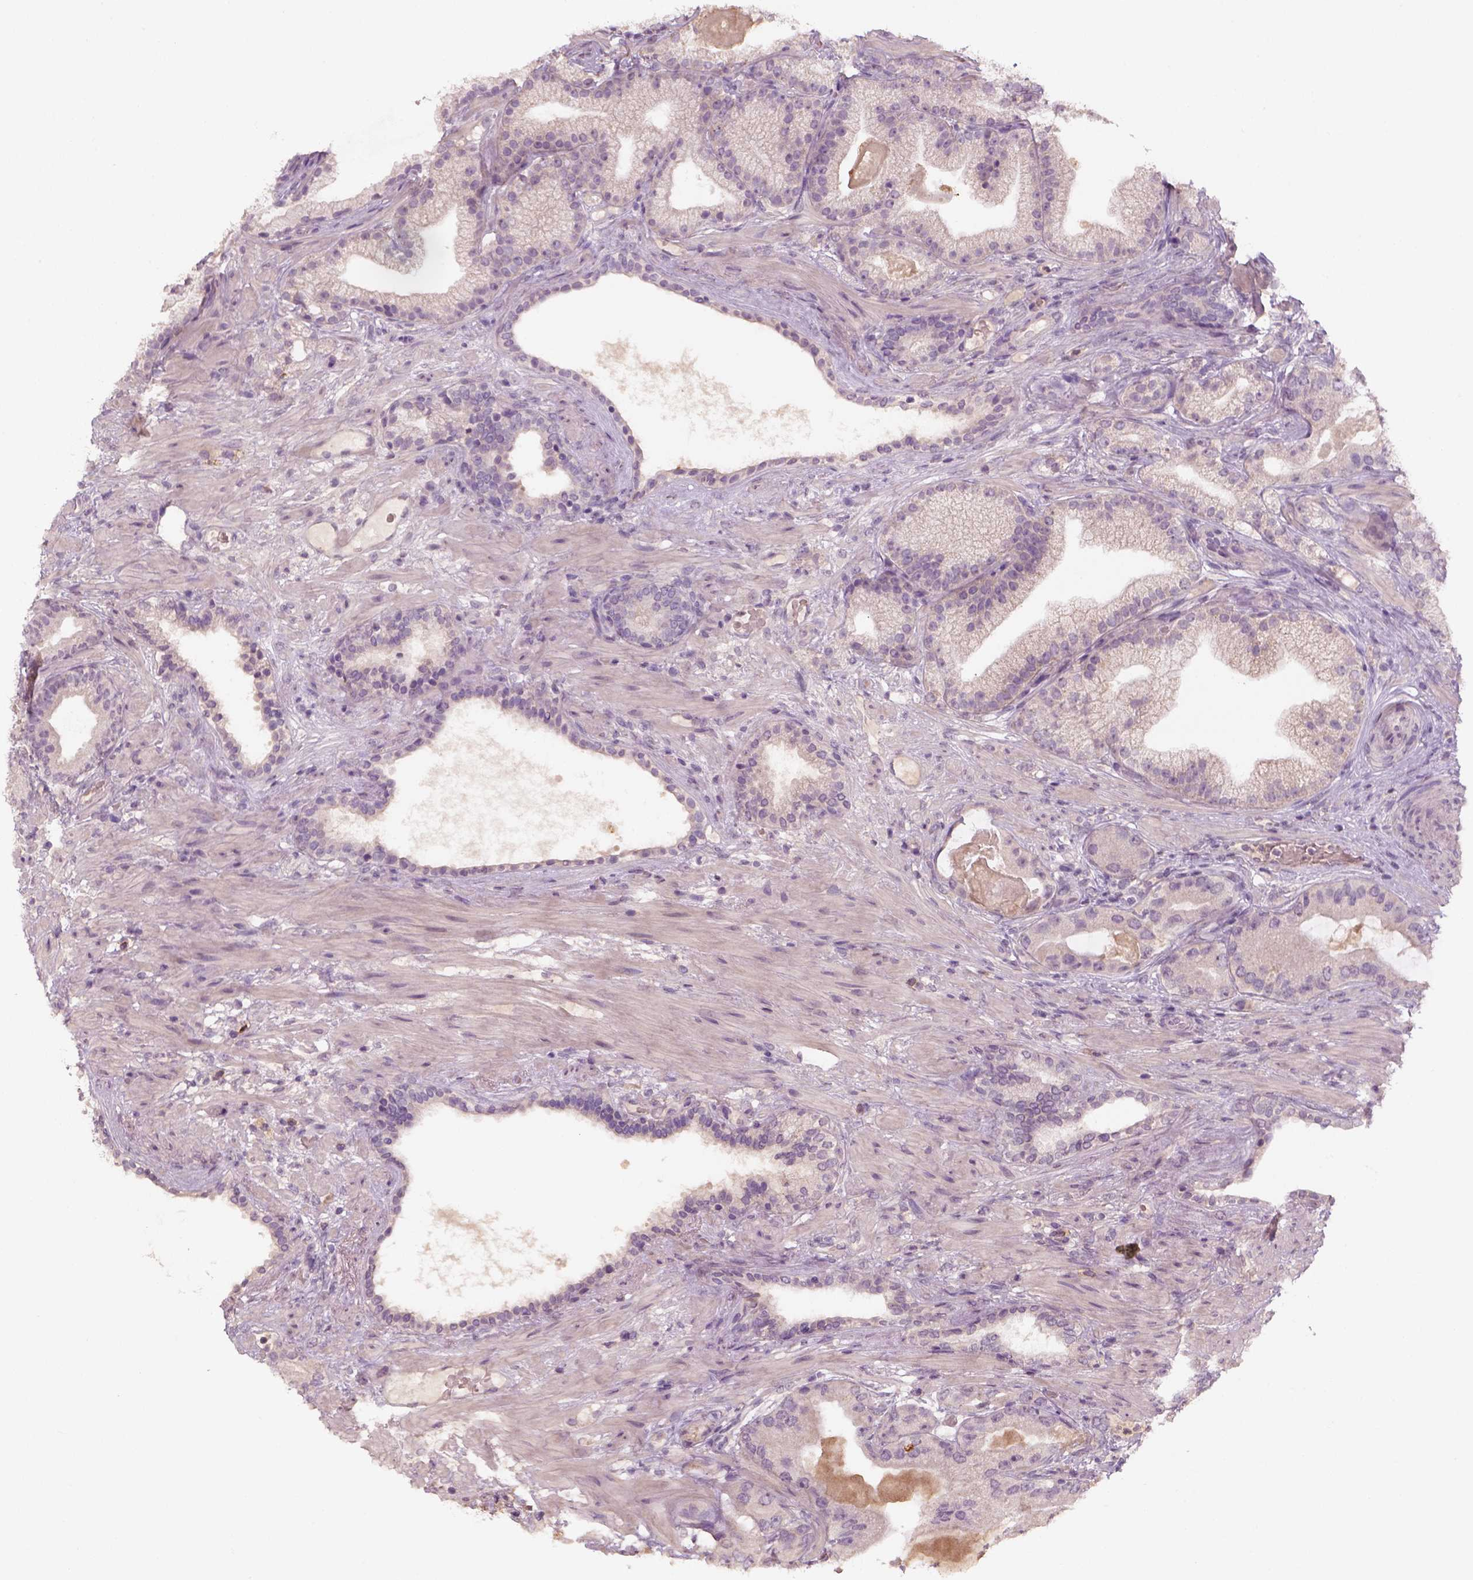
{"staining": {"intensity": "negative", "quantity": "none", "location": "none"}, "tissue": "prostate cancer", "cell_type": "Tumor cells", "image_type": "cancer", "snomed": [{"axis": "morphology", "description": "Adenocarcinoma, Low grade"}, {"axis": "topography", "description": "Prostate"}], "caption": "Tumor cells are negative for protein expression in human adenocarcinoma (low-grade) (prostate).", "gene": "AQP9", "patient": {"sex": "male", "age": 57}}